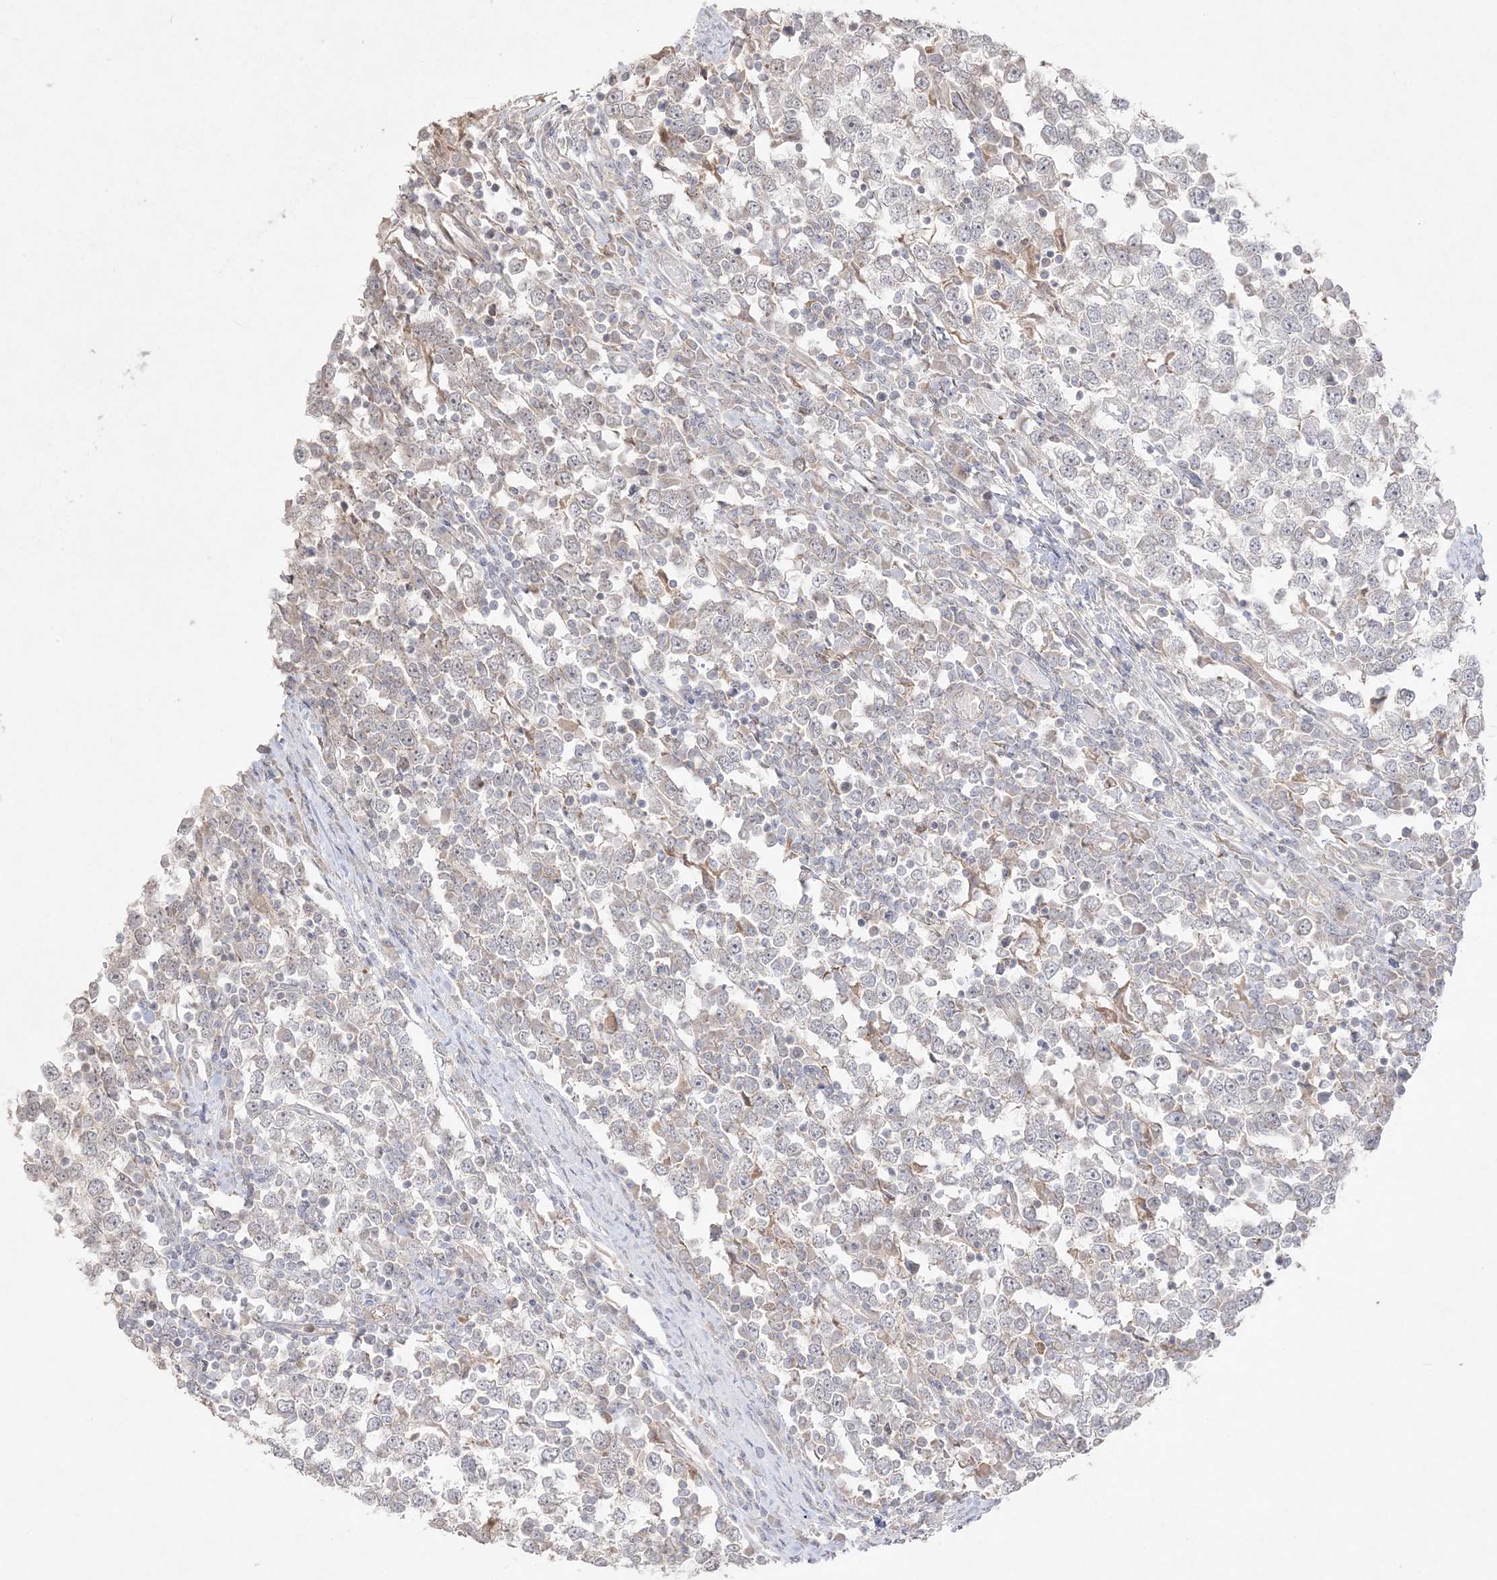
{"staining": {"intensity": "negative", "quantity": "none", "location": "none"}, "tissue": "testis cancer", "cell_type": "Tumor cells", "image_type": "cancer", "snomed": [{"axis": "morphology", "description": "Seminoma, NOS"}, {"axis": "topography", "description": "Testis"}], "caption": "Human testis cancer (seminoma) stained for a protein using immunohistochemistry (IHC) exhibits no expression in tumor cells.", "gene": "SH3BP4", "patient": {"sex": "male", "age": 65}}